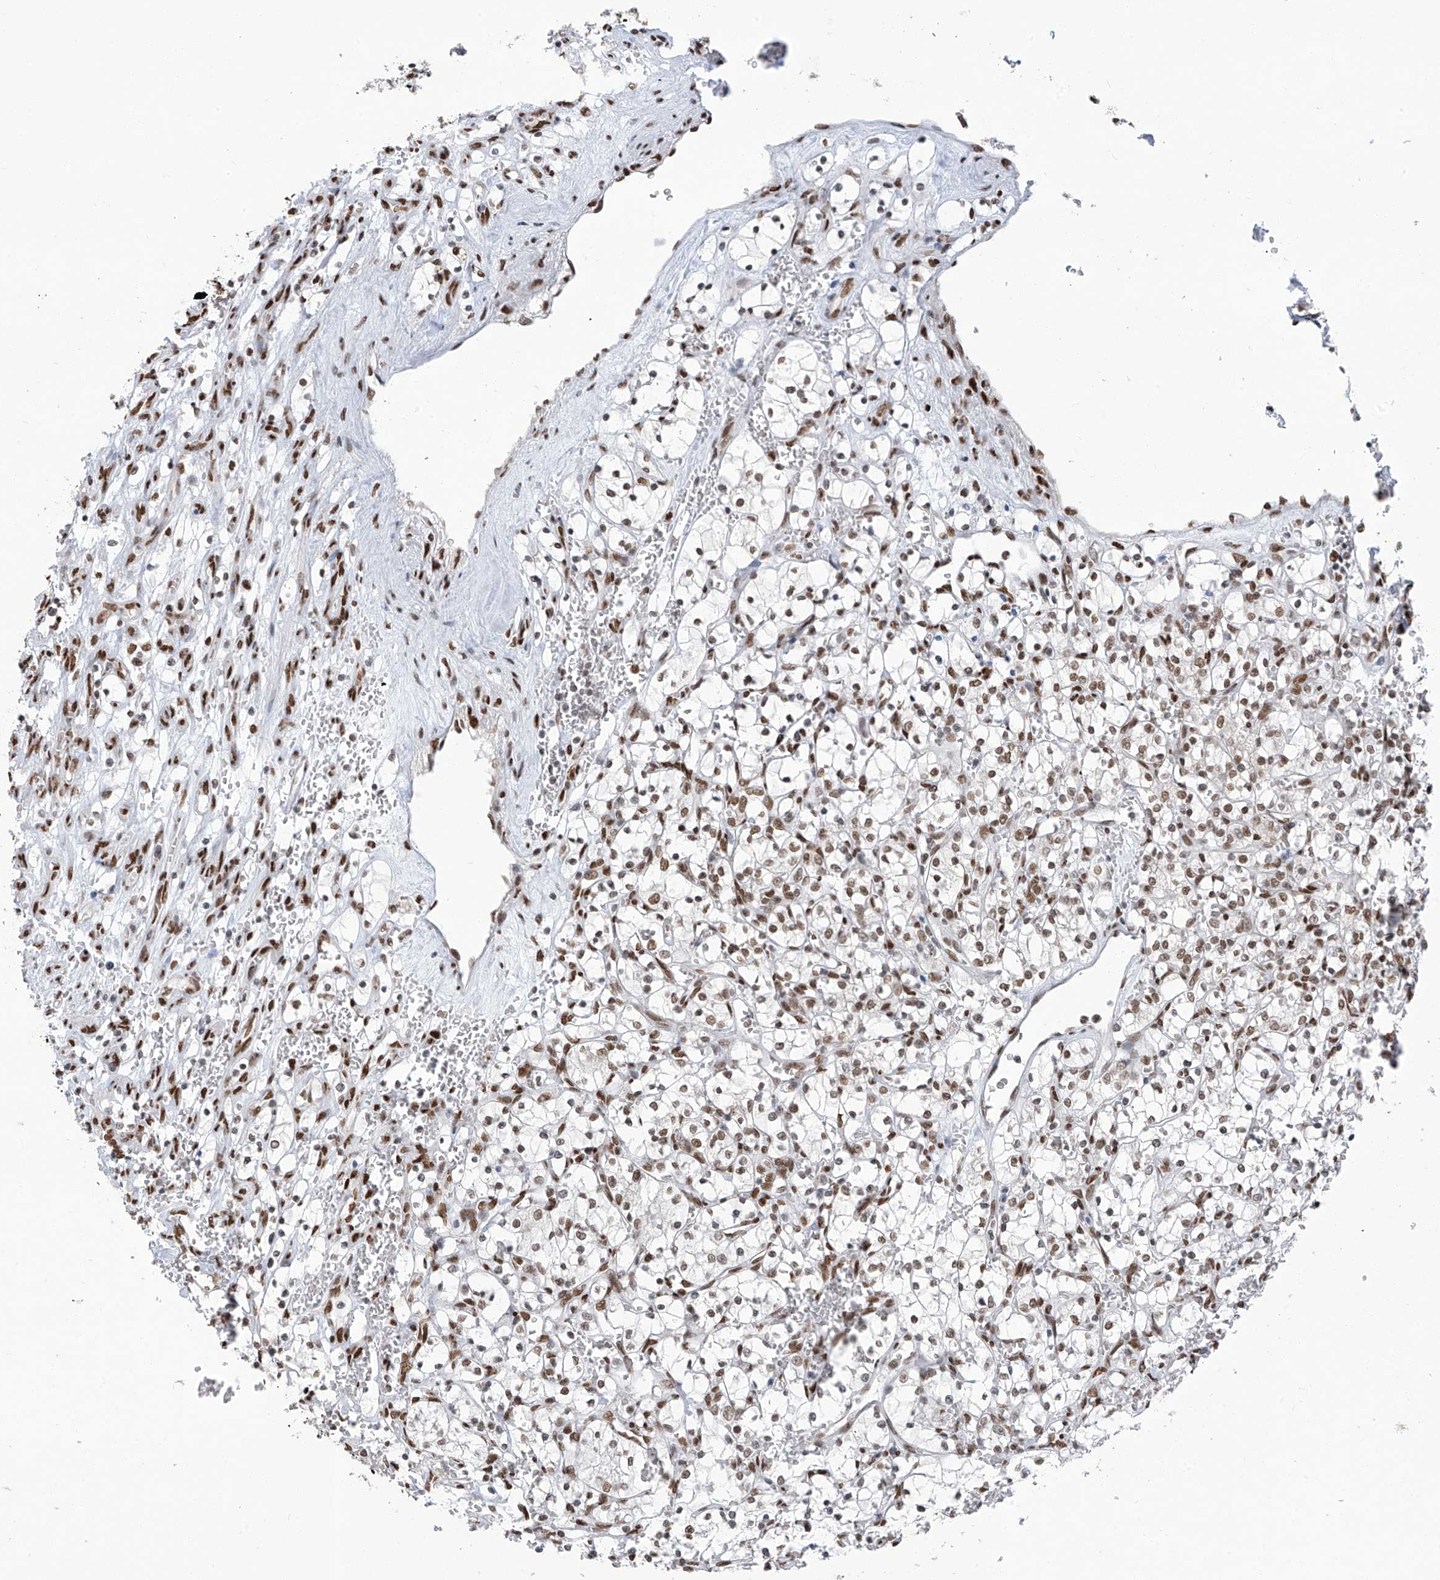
{"staining": {"intensity": "moderate", "quantity": ">75%", "location": "nuclear"}, "tissue": "renal cancer", "cell_type": "Tumor cells", "image_type": "cancer", "snomed": [{"axis": "morphology", "description": "Adenocarcinoma, NOS"}, {"axis": "topography", "description": "Kidney"}], "caption": "Renal adenocarcinoma was stained to show a protein in brown. There is medium levels of moderate nuclear expression in approximately >75% of tumor cells. (Brightfield microscopy of DAB IHC at high magnification).", "gene": "KHSRP", "patient": {"sex": "female", "age": 69}}